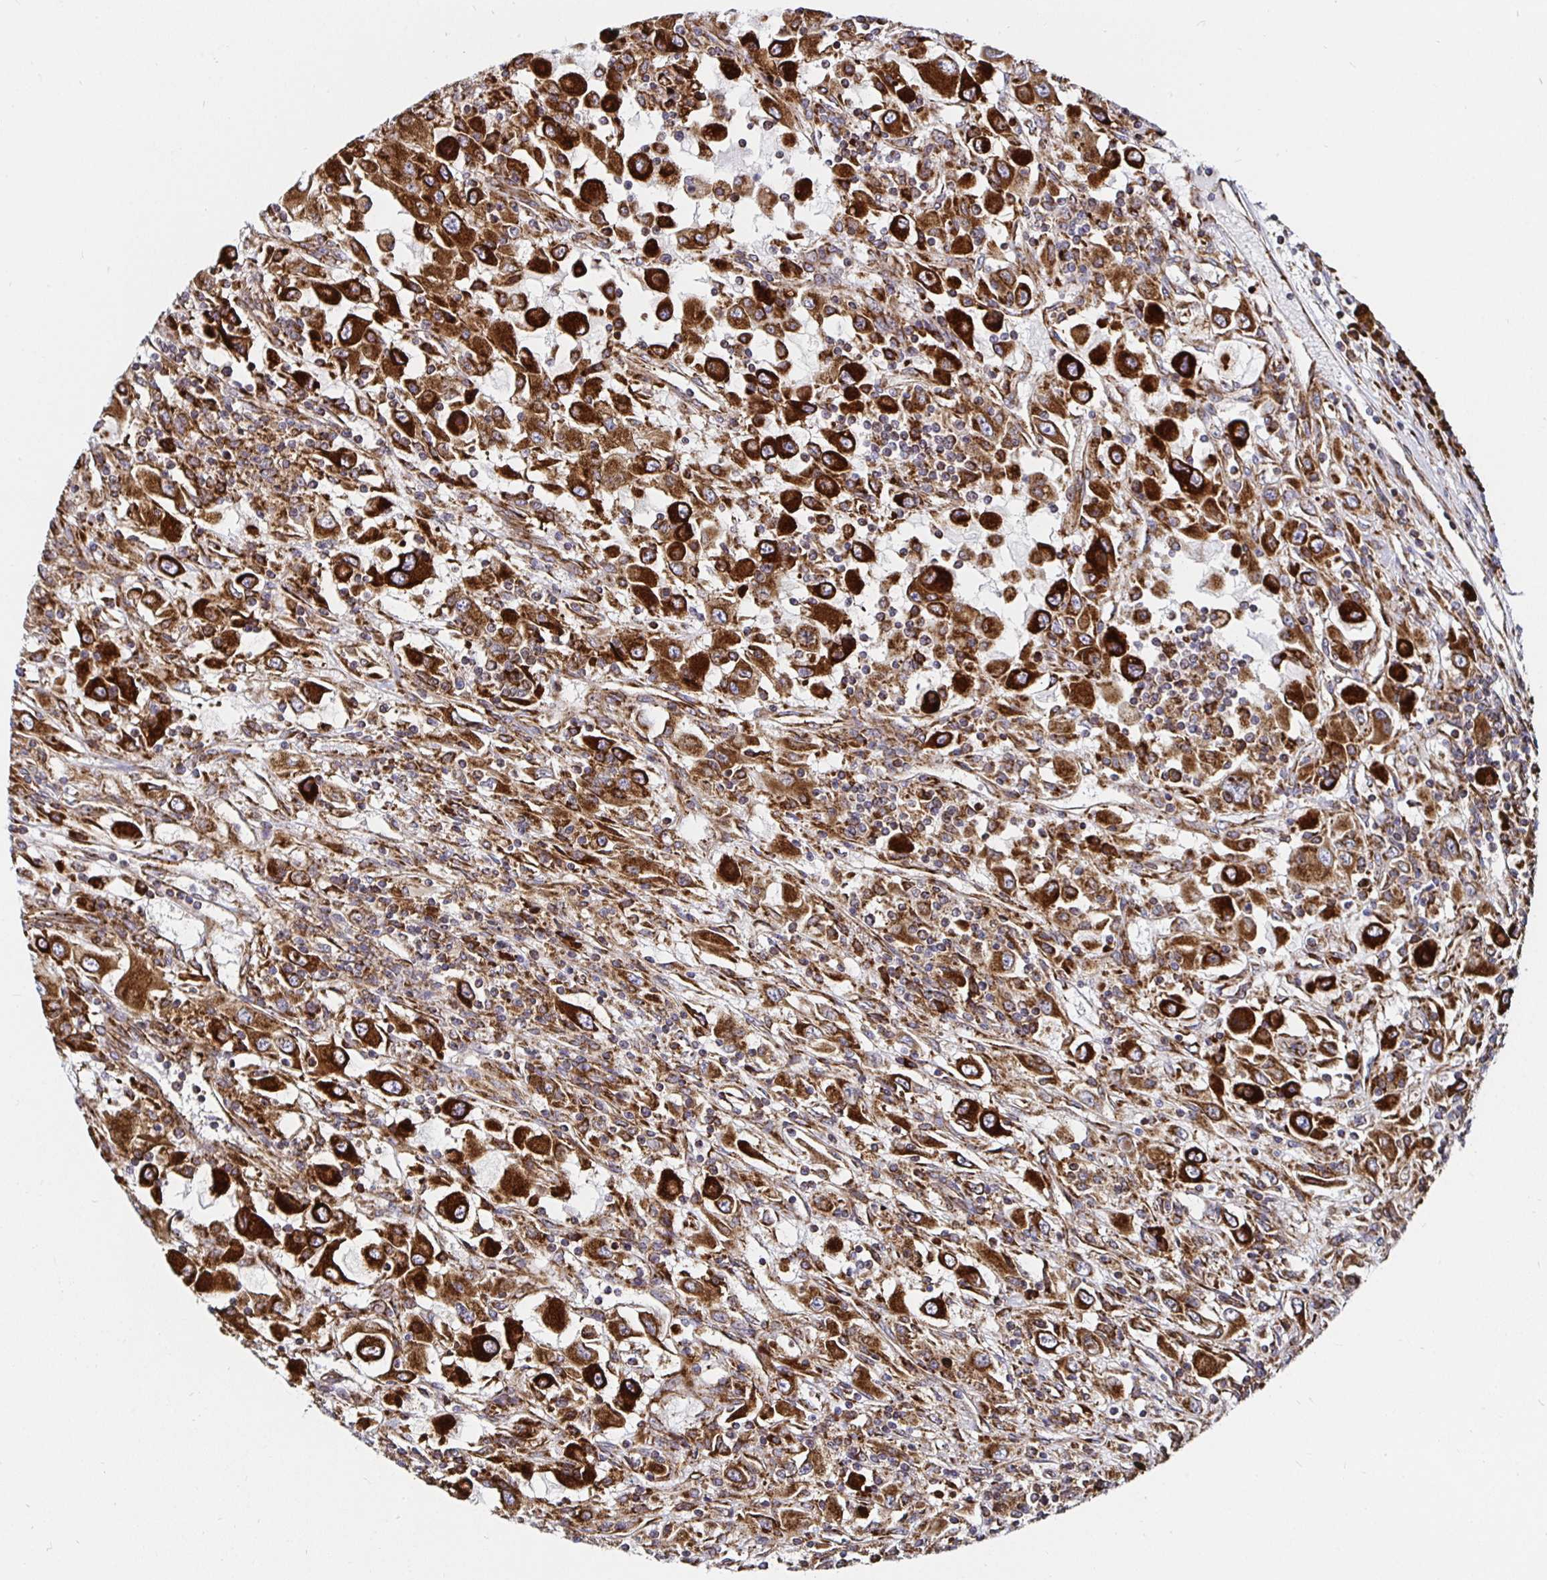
{"staining": {"intensity": "strong", "quantity": ">75%", "location": "cytoplasmic/membranous"}, "tissue": "renal cancer", "cell_type": "Tumor cells", "image_type": "cancer", "snomed": [{"axis": "morphology", "description": "Adenocarcinoma, NOS"}, {"axis": "topography", "description": "Kidney"}], "caption": "This photomicrograph demonstrates renal cancer (adenocarcinoma) stained with immunohistochemistry (IHC) to label a protein in brown. The cytoplasmic/membranous of tumor cells show strong positivity for the protein. Nuclei are counter-stained blue.", "gene": "SMYD3", "patient": {"sex": "female", "age": 67}}